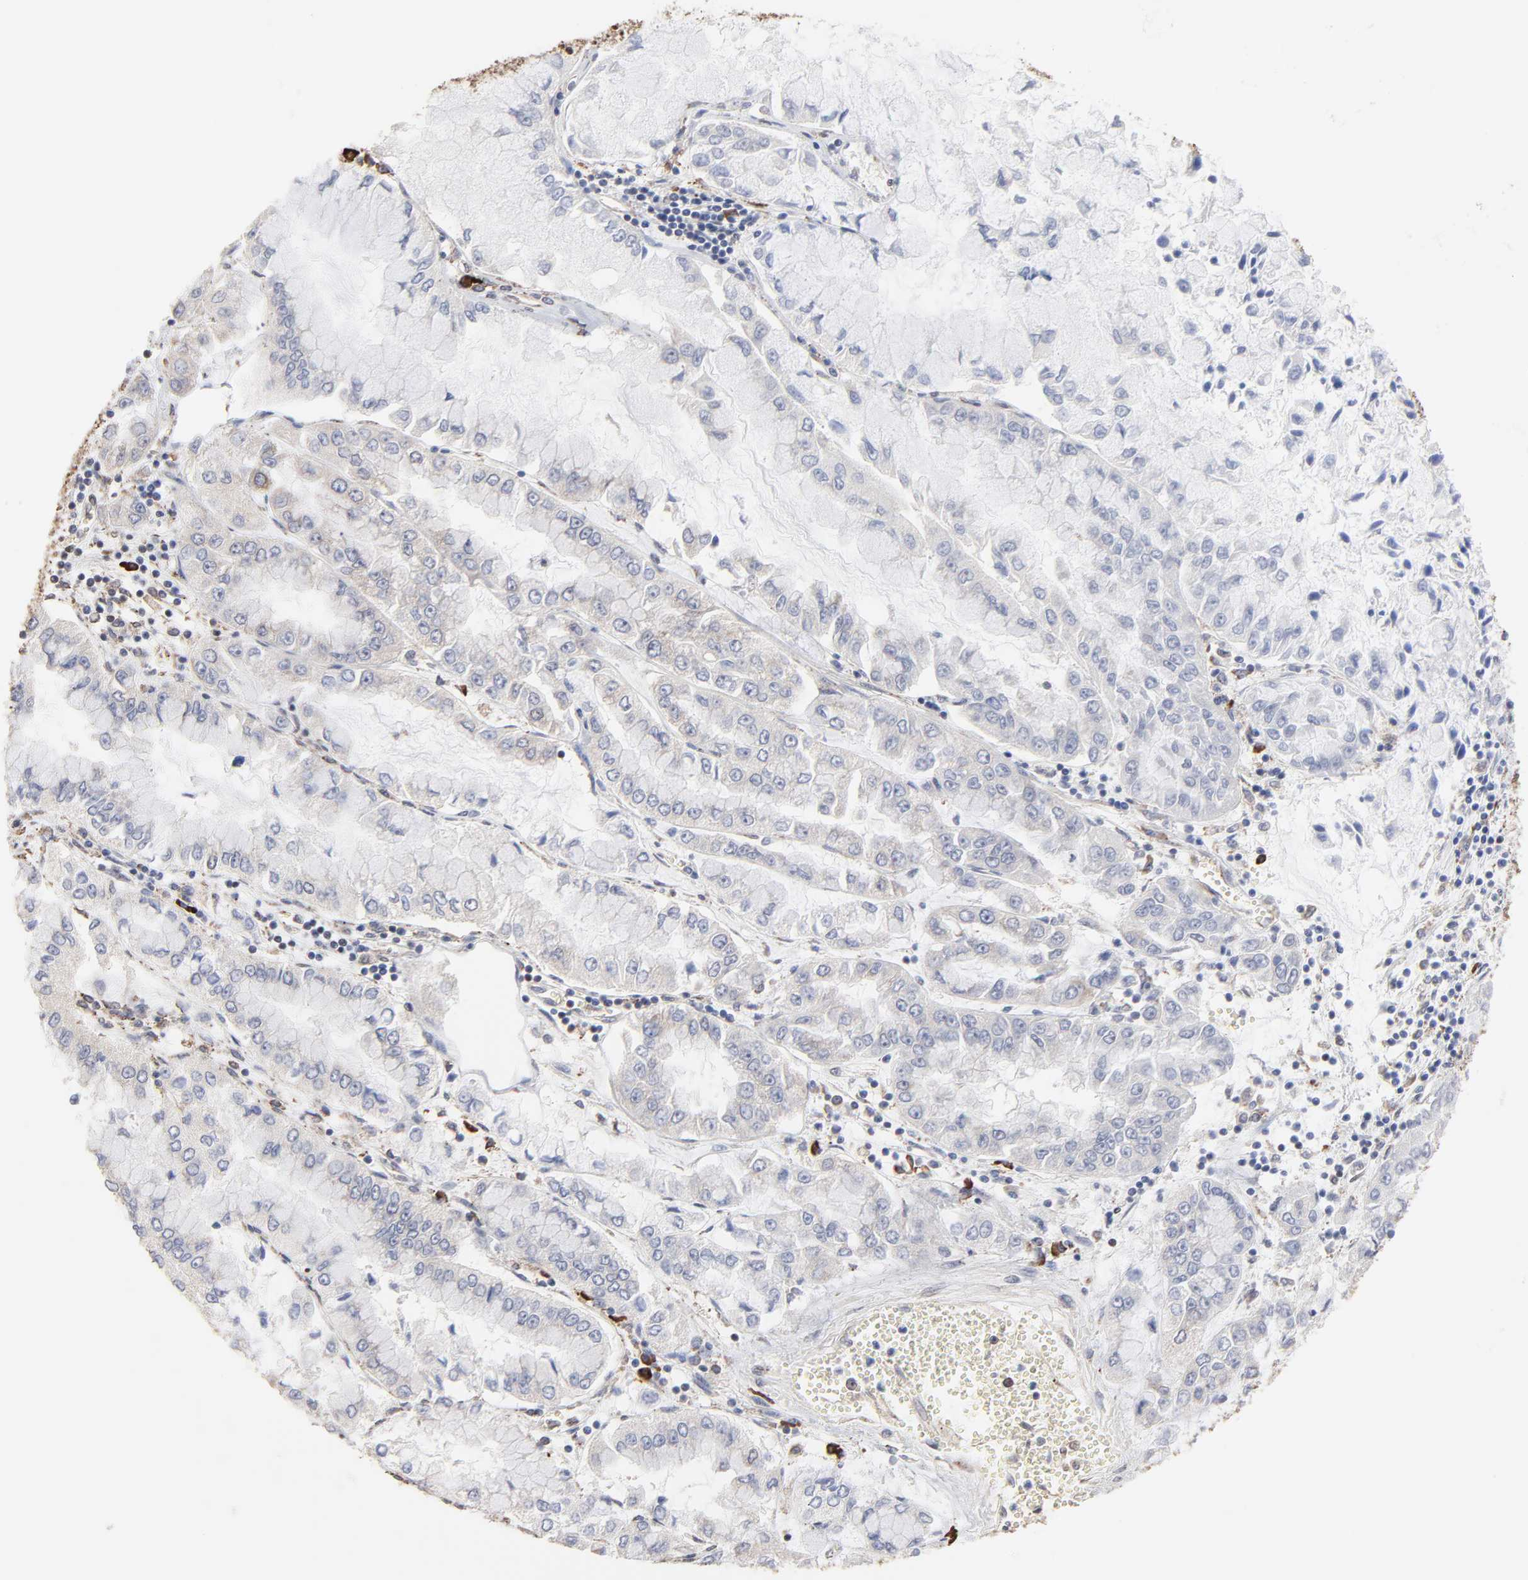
{"staining": {"intensity": "negative", "quantity": "none", "location": "none"}, "tissue": "liver cancer", "cell_type": "Tumor cells", "image_type": "cancer", "snomed": [{"axis": "morphology", "description": "Cholangiocarcinoma"}, {"axis": "topography", "description": "Liver"}], "caption": "Liver cancer (cholangiocarcinoma) stained for a protein using IHC reveals no positivity tumor cells.", "gene": "CHM", "patient": {"sex": "female", "age": 79}}